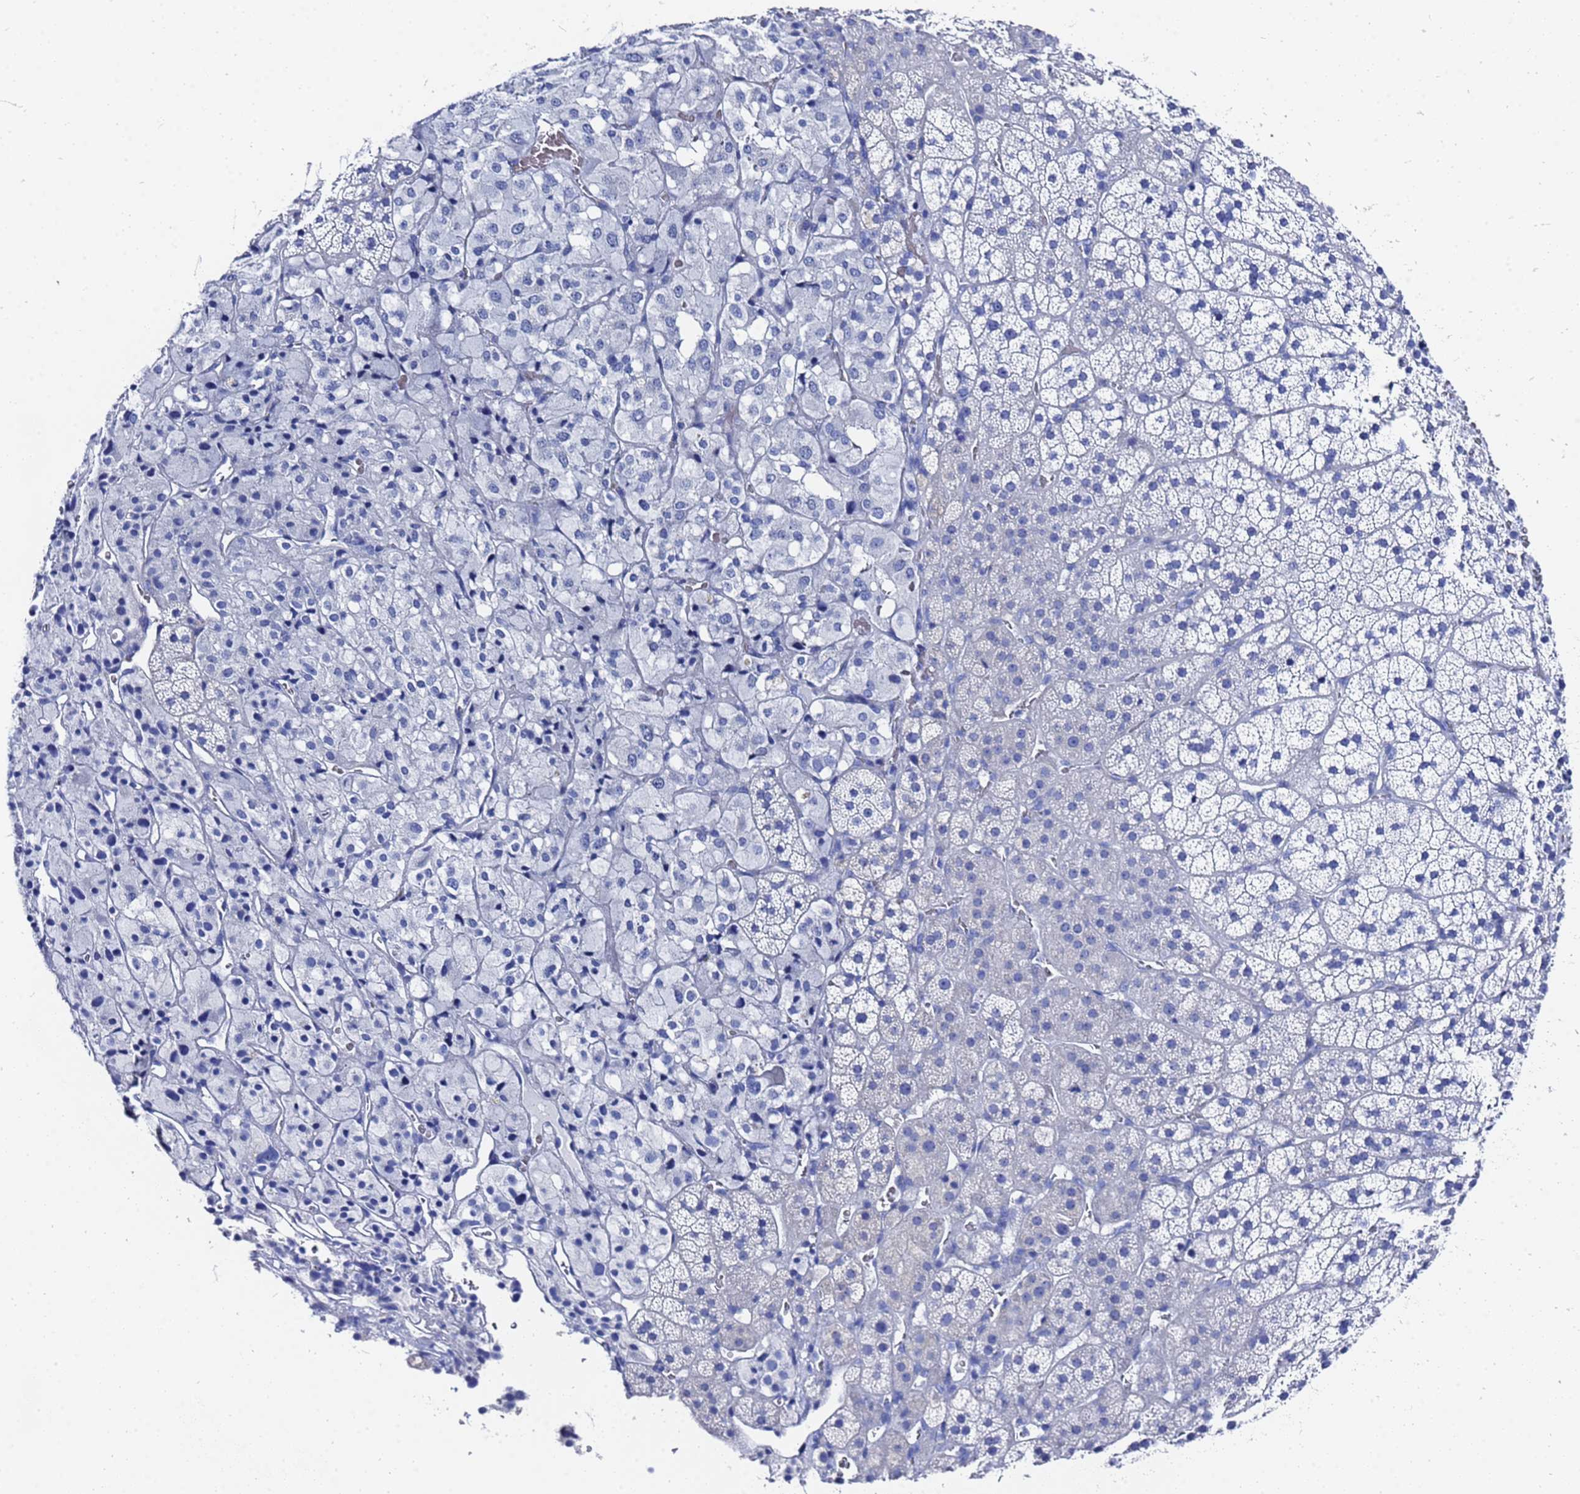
{"staining": {"intensity": "negative", "quantity": "none", "location": "none"}, "tissue": "adrenal gland", "cell_type": "Glandular cells", "image_type": "normal", "snomed": [{"axis": "morphology", "description": "Normal tissue, NOS"}, {"axis": "topography", "description": "Adrenal gland"}], "caption": "DAB immunohistochemical staining of unremarkable human adrenal gland shows no significant staining in glandular cells.", "gene": "GGT1", "patient": {"sex": "female", "age": 44}}